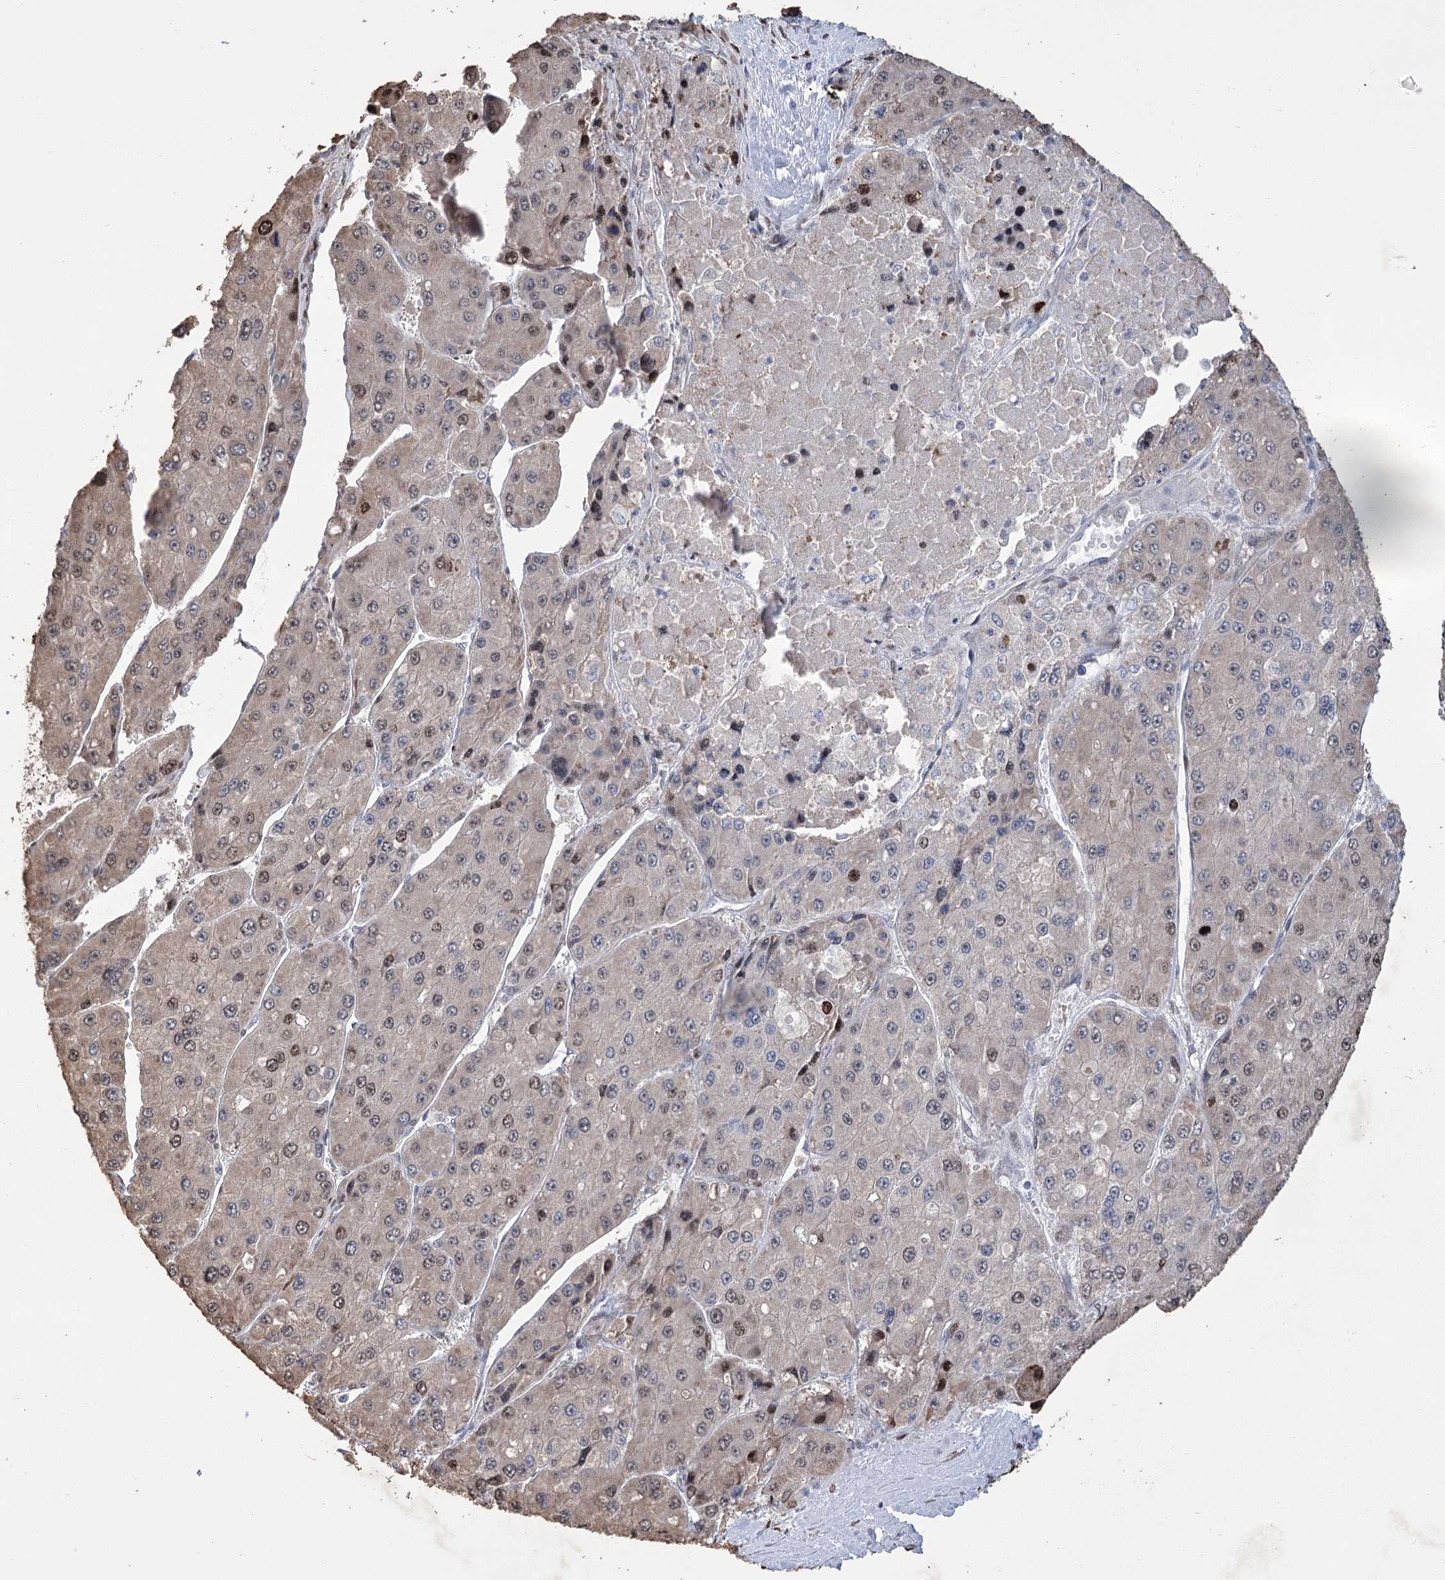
{"staining": {"intensity": "moderate", "quantity": "25%-75%", "location": "nuclear"}, "tissue": "liver cancer", "cell_type": "Tumor cells", "image_type": "cancer", "snomed": [{"axis": "morphology", "description": "Carcinoma, Hepatocellular, NOS"}, {"axis": "topography", "description": "Liver"}], "caption": "A high-resolution image shows immunohistochemistry (IHC) staining of liver hepatocellular carcinoma, which displays moderate nuclear positivity in approximately 25%-75% of tumor cells.", "gene": "NFU1", "patient": {"sex": "female", "age": 73}}